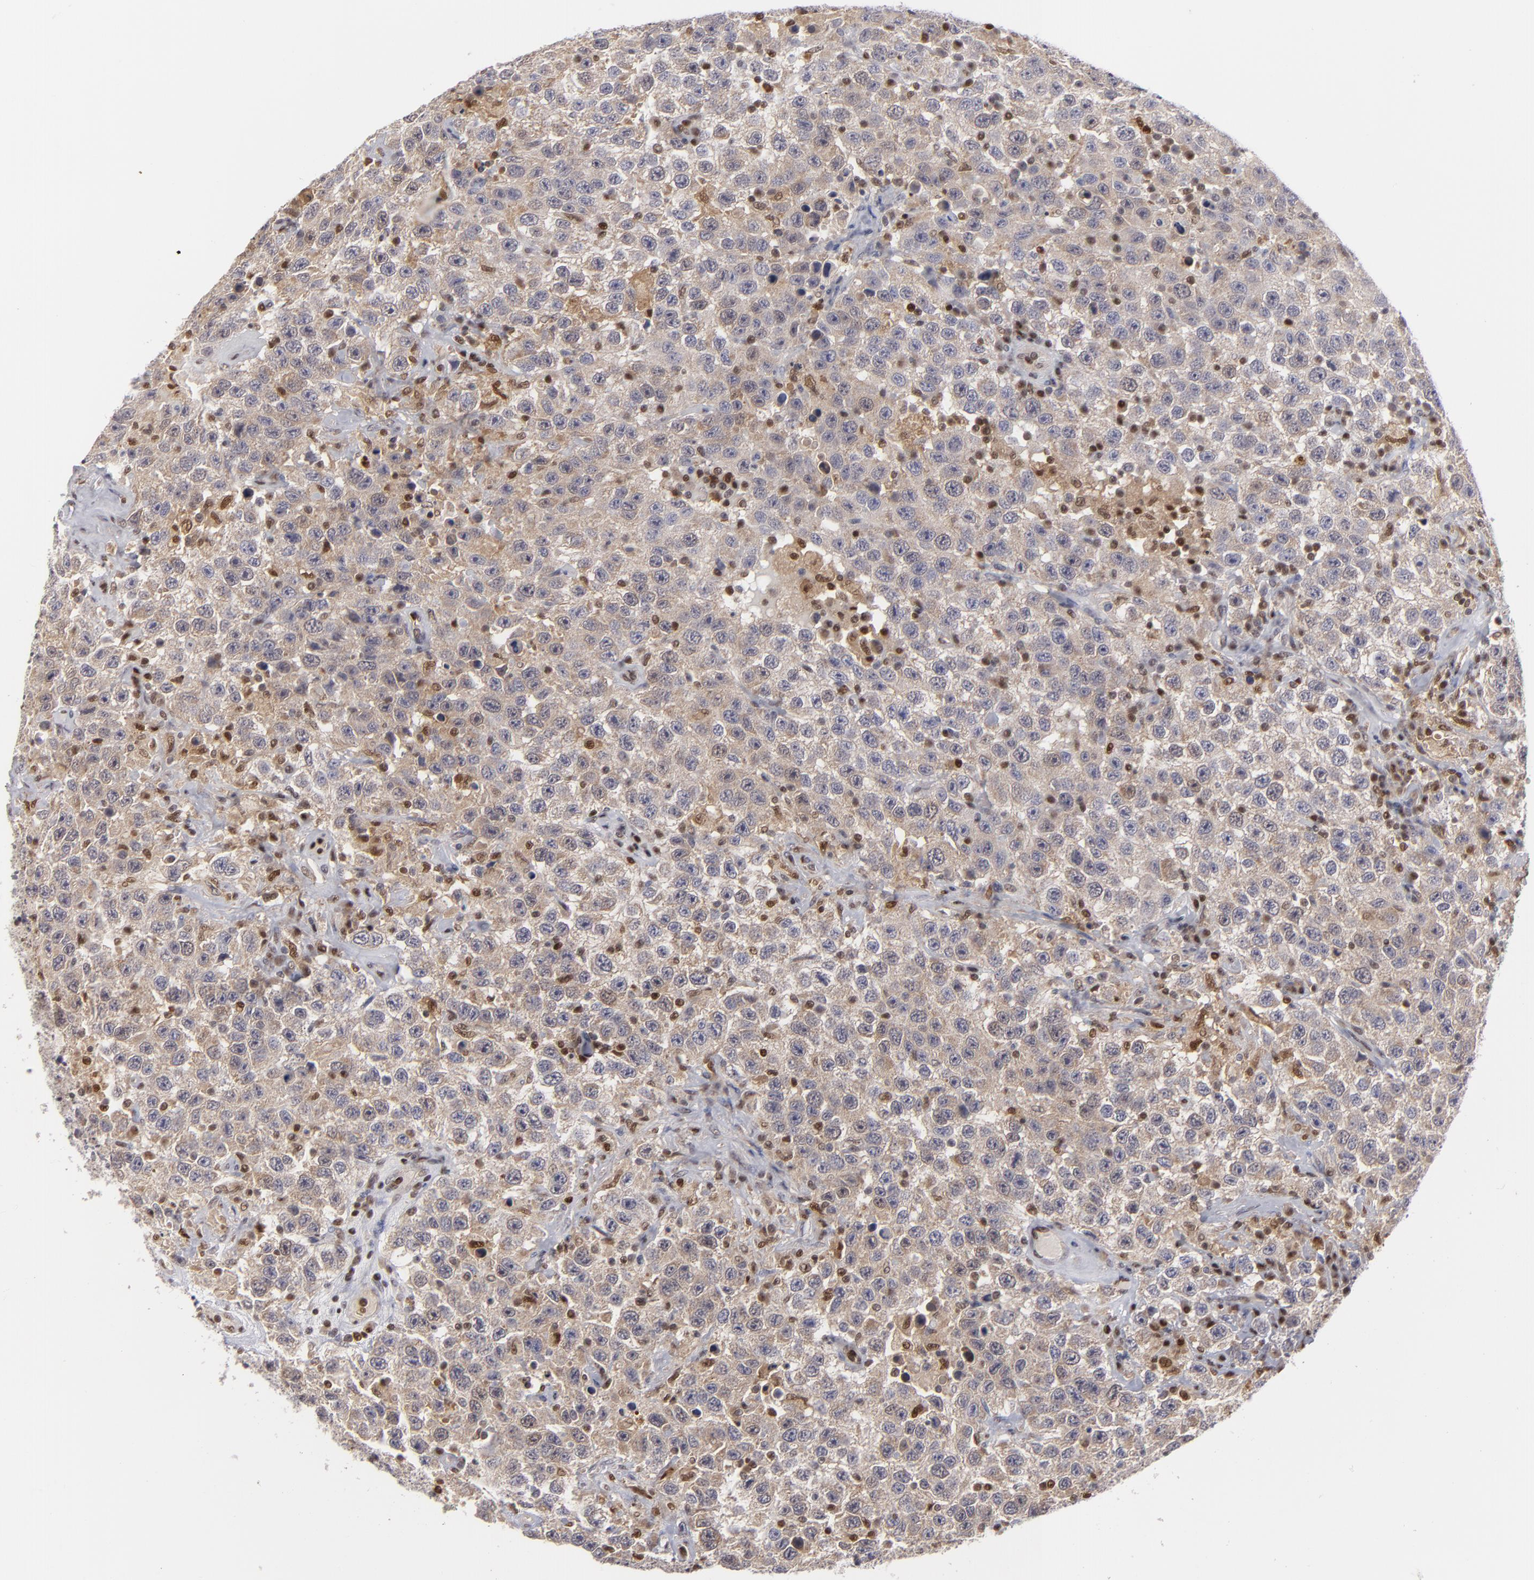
{"staining": {"intensity": "weak", "quantity": "25%-75%", "location": "cytoplasmic/membranous,nuclear"}, "tissue": "testis cancer", "cell_type": "Tumor cells", "image_type": "cancer", "snomed": [{"axis": "morphology", "description": "Seminoma, NOS"}, {"axis": "topography", "description": "Testis"}], "caption": "Seminoma (testis) stained with immunohistochemistry demonstrates weak cytoplasmic/membranous and nuclear expression in about 25%-75% of tumor cells. (brown staining indicates protein expression, while blue staining denotes nuclei).", "gene": "GSR", "patient": {"sex": "male", "age": 41}}